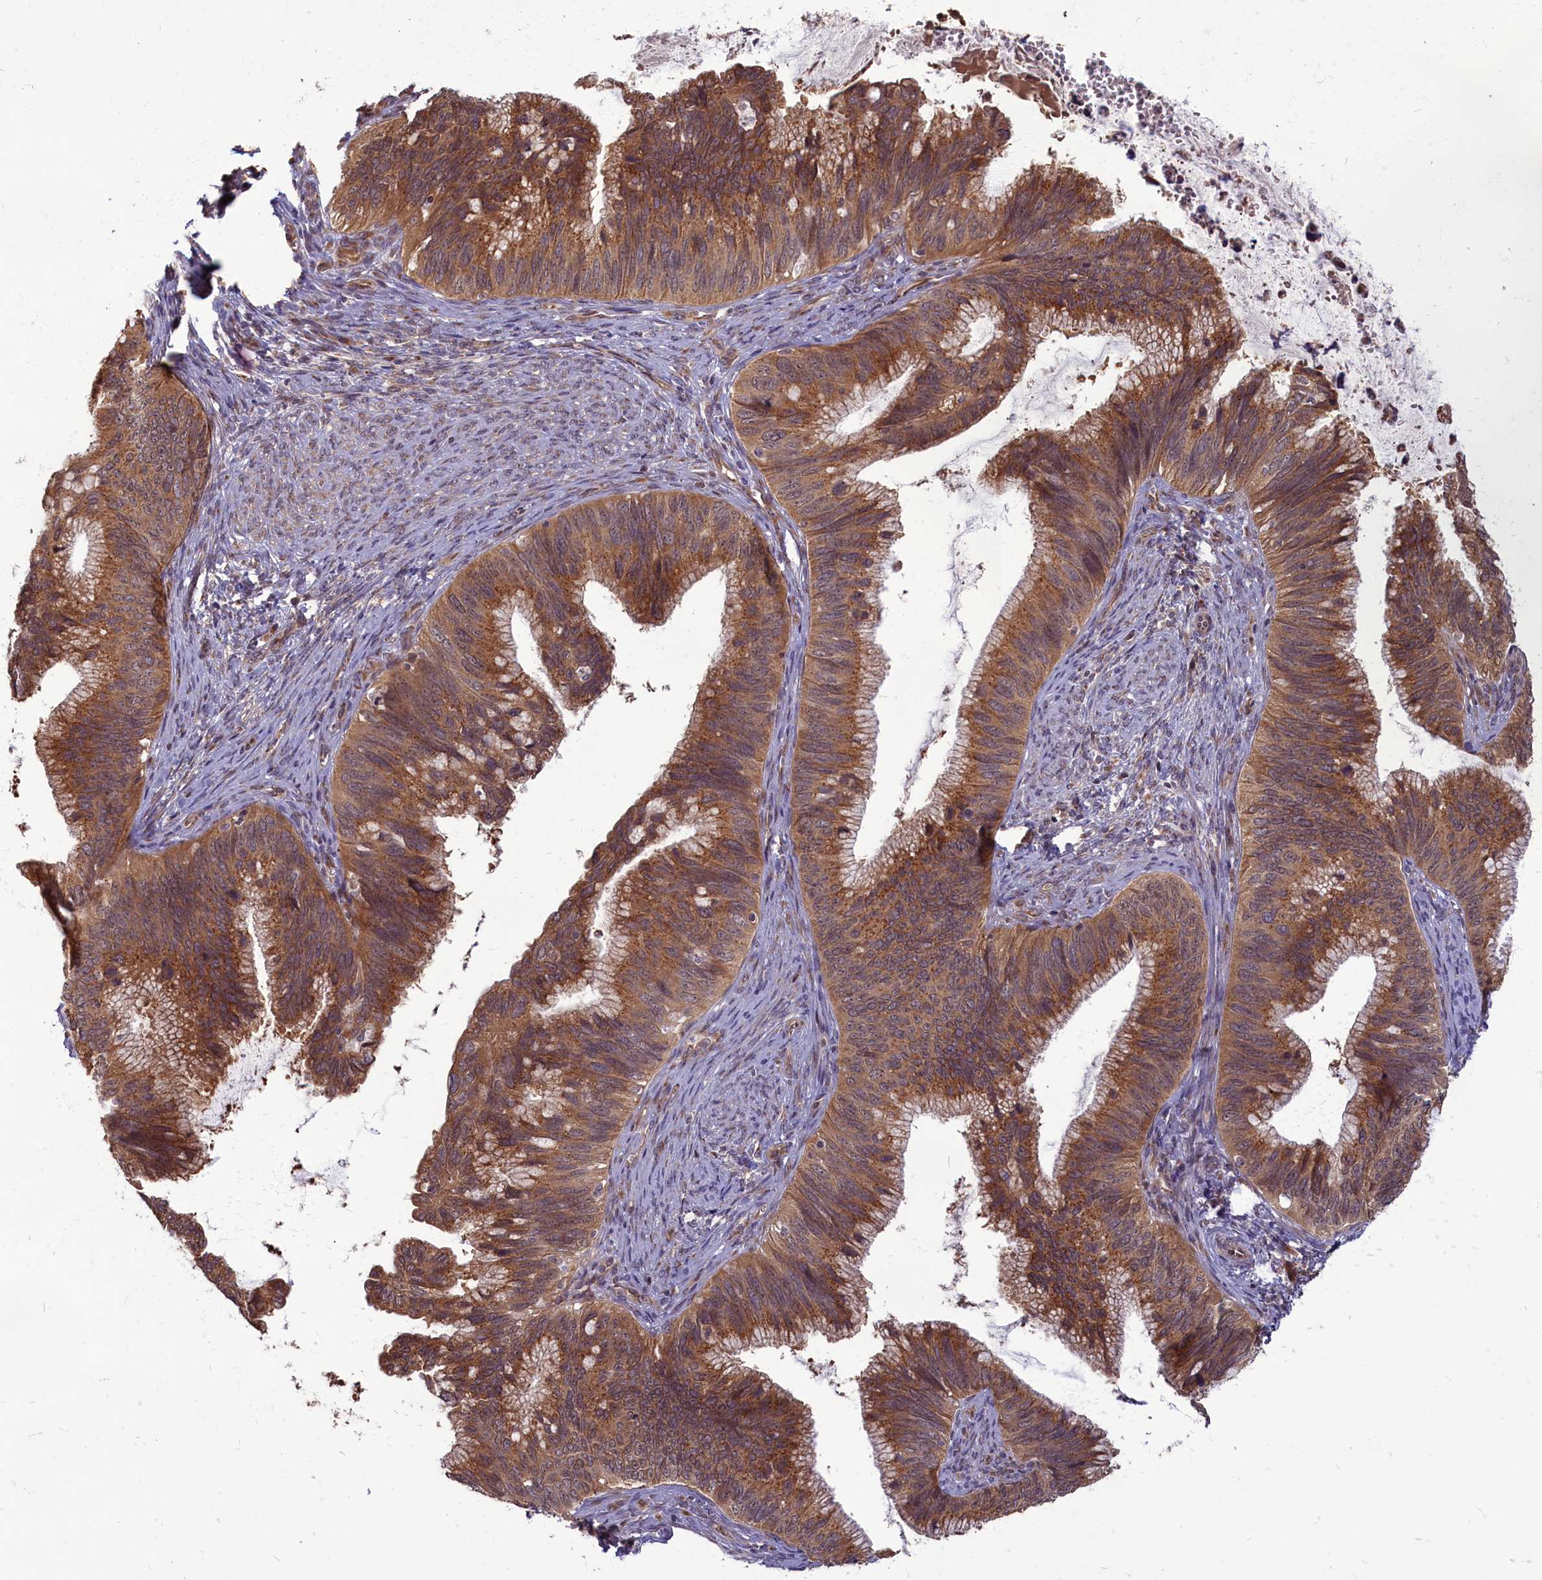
{"staining": {"intensity": "strong", "quantity": ">75%", "location": "cytoplasmic/membranous"}, "tissue": "cervical cancer", "cell_type": "Tumor cells", "image_type": "cancer", "snomed": [{"axis": "morphology", "description": "Adenocarcinoma, NOS"}, {"axis": "topography", "description": "Cervix"}], "caption": "Human cervical adenocarcinoma stained with a protein marker displays strong staining in tumor cells.", "gene": "MYCBP", "patient": {"sex": "female", "age": 42}}